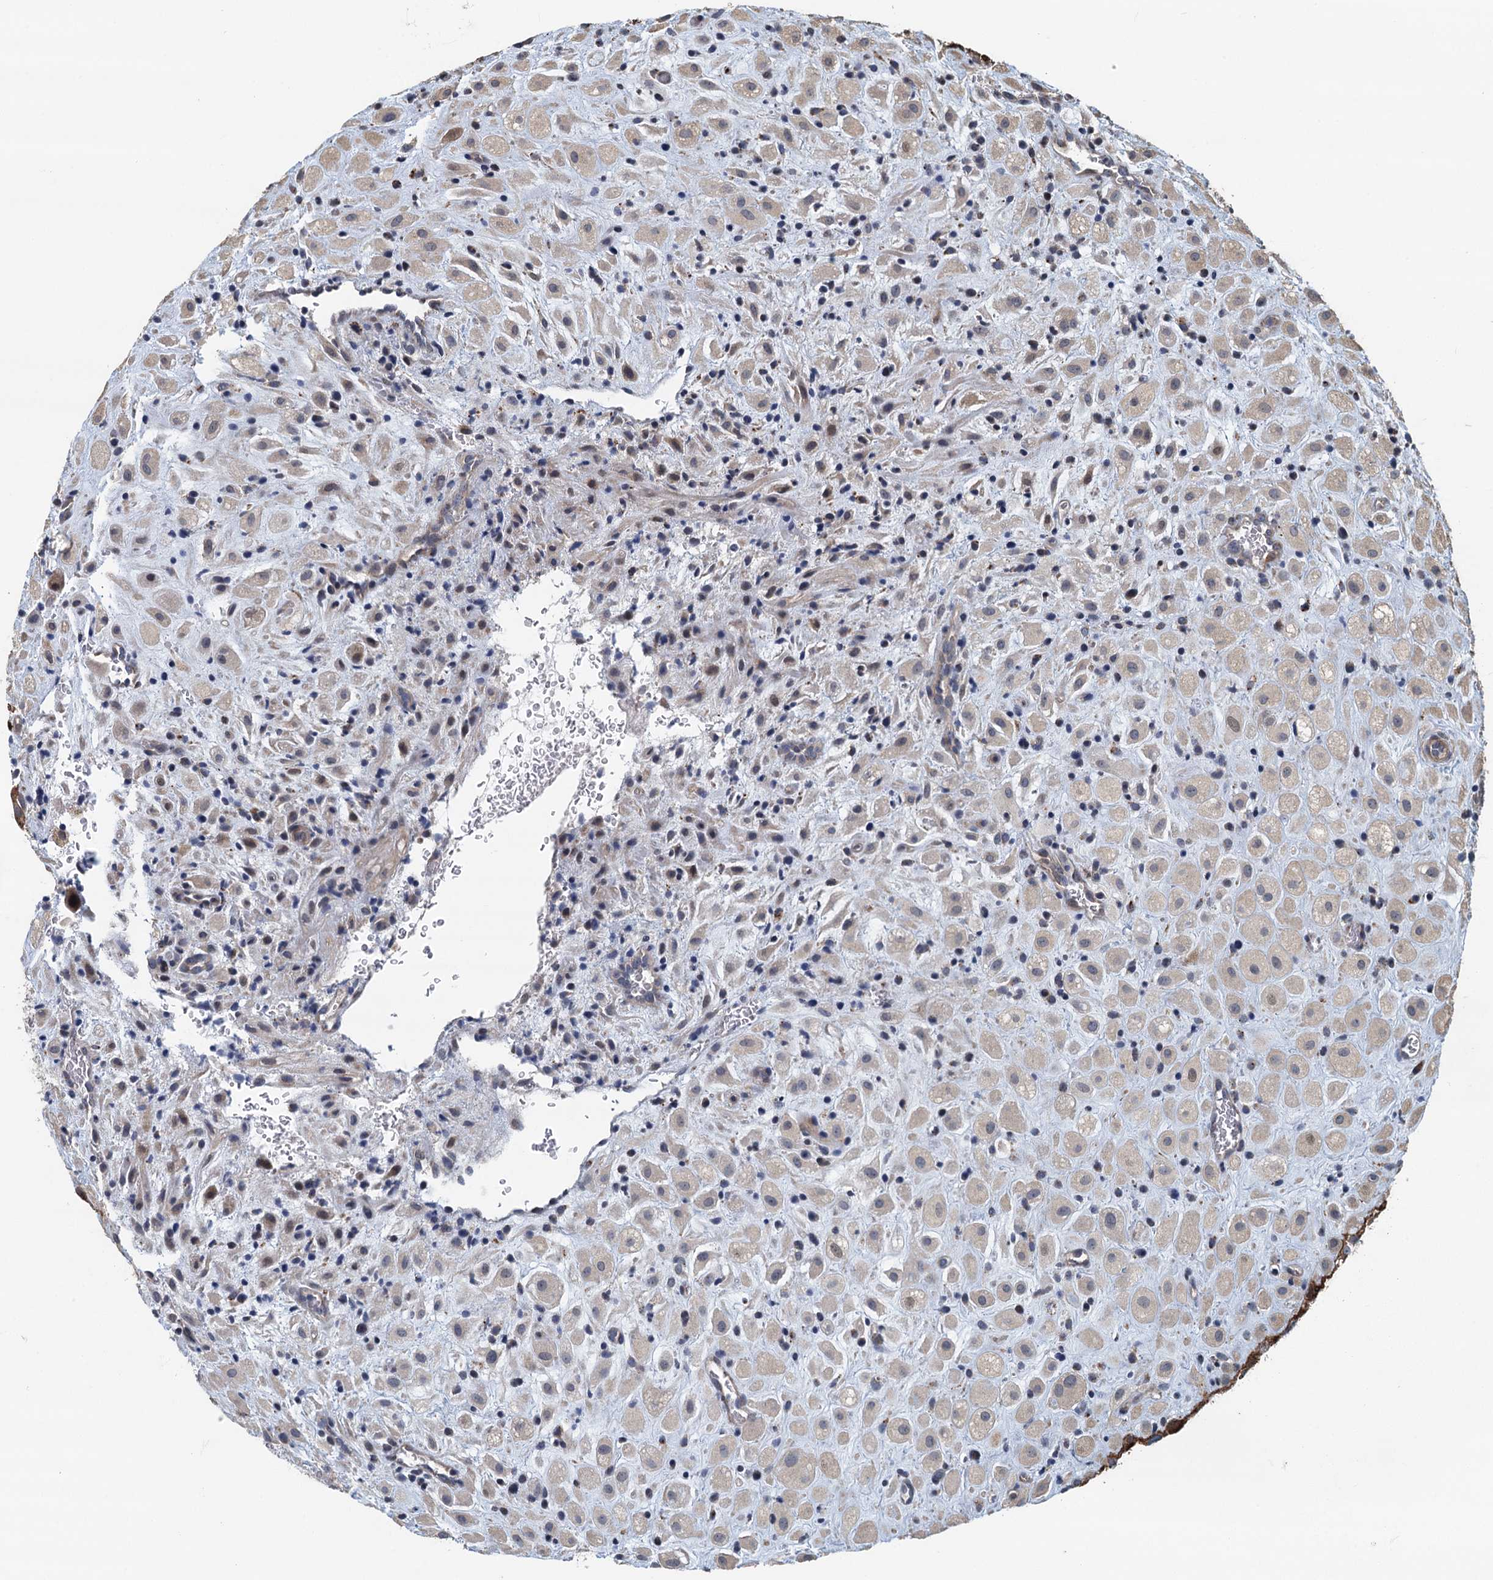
{"staining": {"intensity": "weak", "quantity": "<25%", "location": "cytoplasmic/membranous"}, "tissue": "placenta", "cell_type": "Decidual cells", "image_type": "normal", "snomed": [{"axis": "morphology", "description": "Normal tissue, NOS"}, {"axis": "topography", "description": "Placenta"}], "caption": "Immunohistochemistry (IHC) of normal human placenta exhibits no expression in decidual cells.", "gene": "AGRN", "patient": {"sex": "female", "age": 35}}